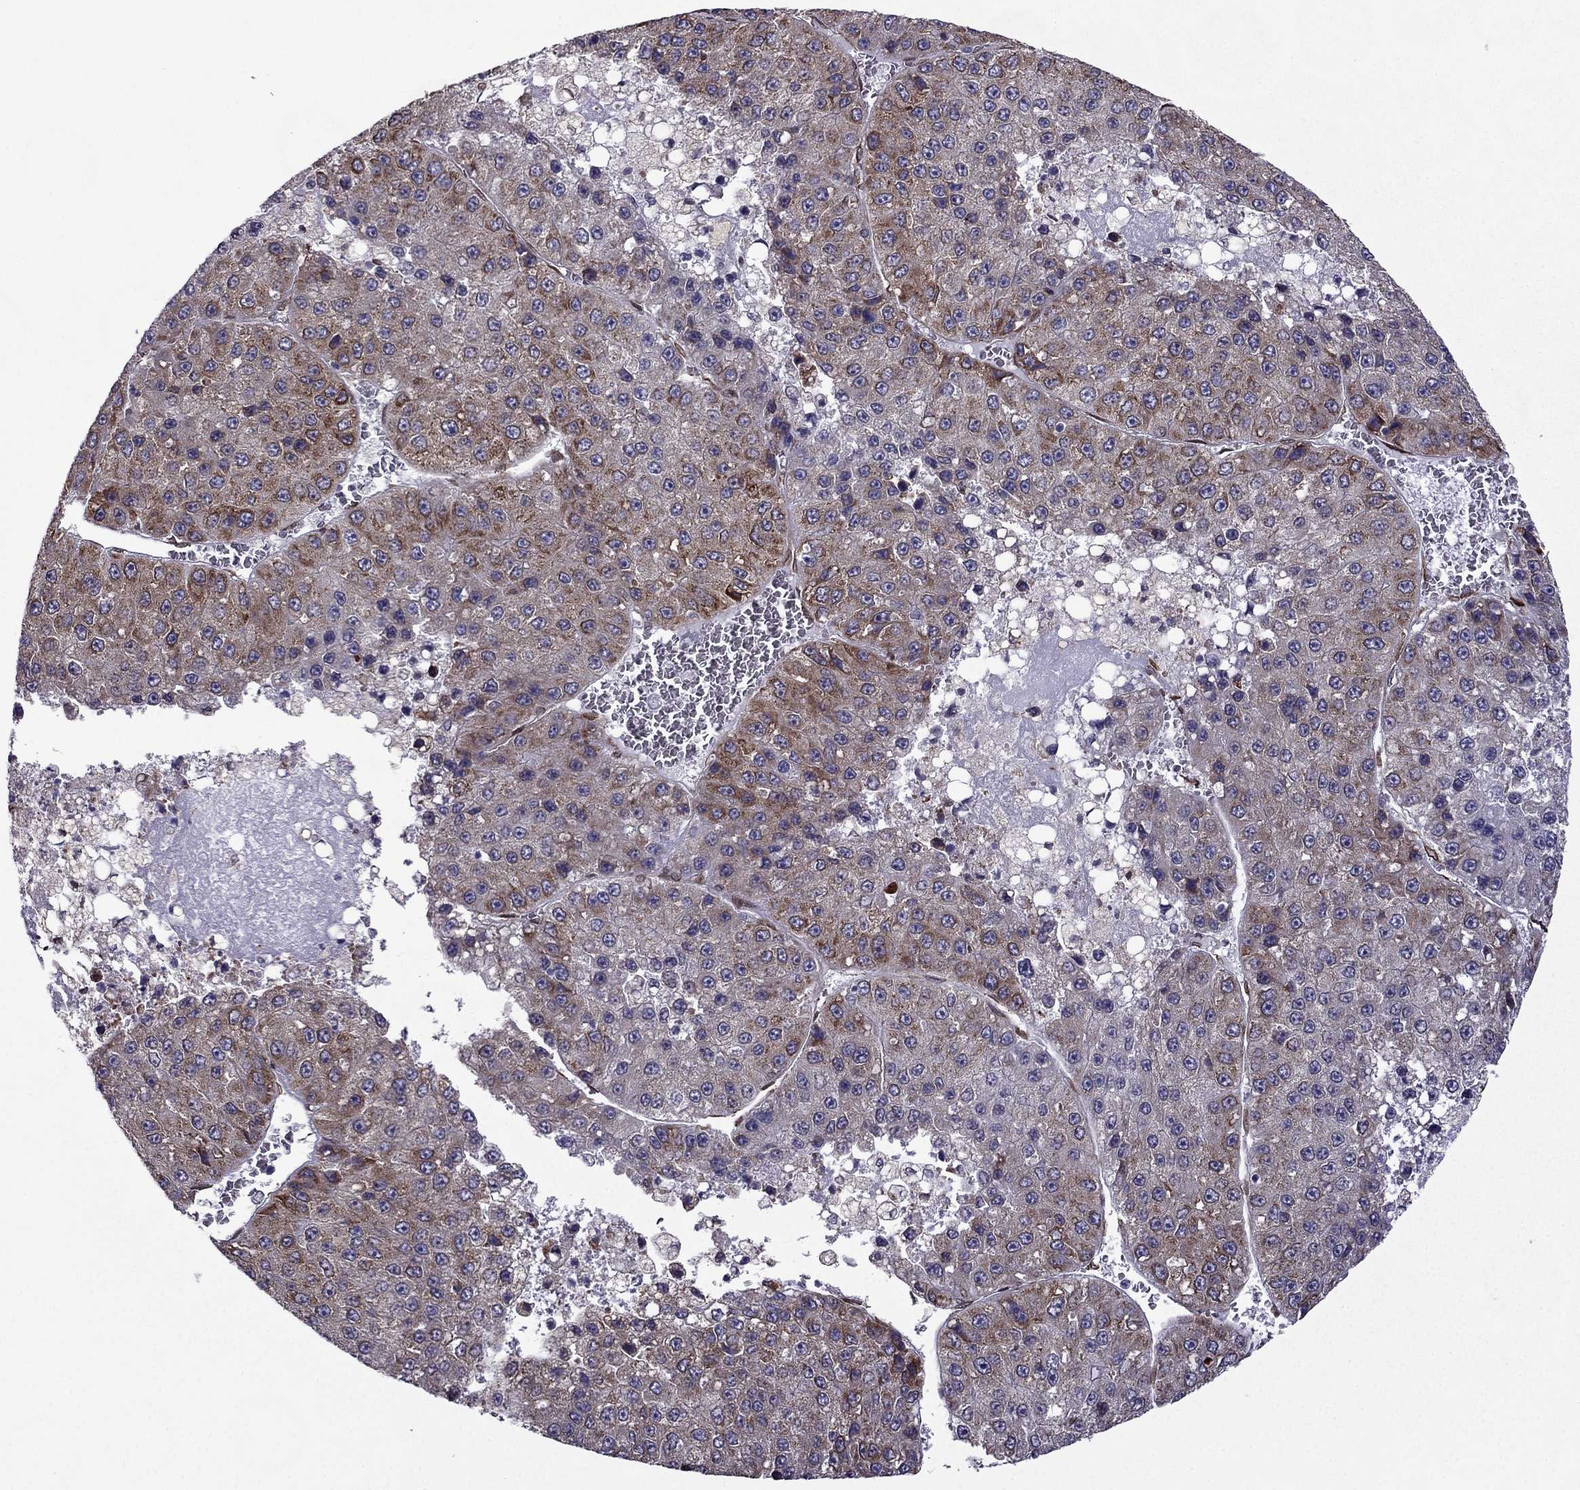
{"staining": {"intensity": "moderate", "quantity": "25%-75%", "location": "cytoplasmic/membranous"}, "tissue": "liver cancer", "cell_type": "Tumor cells", "image_type": "cancer", "snomed": [{"axis": "morphology", "description": "Carcinoma, Hepatocellular, NOS"}, {"axis": "topography", "description": "Liver"}], "caption": "This photomicrograph reveals immunohistochemistry staining of human liver hepatocellular carcinoma, with medium moderate cytoplasmic/membranous staining in about 25%-75% of tumor cells.", "gene": "IKBIP", "patient": {"sex": "female", "age": 73}}